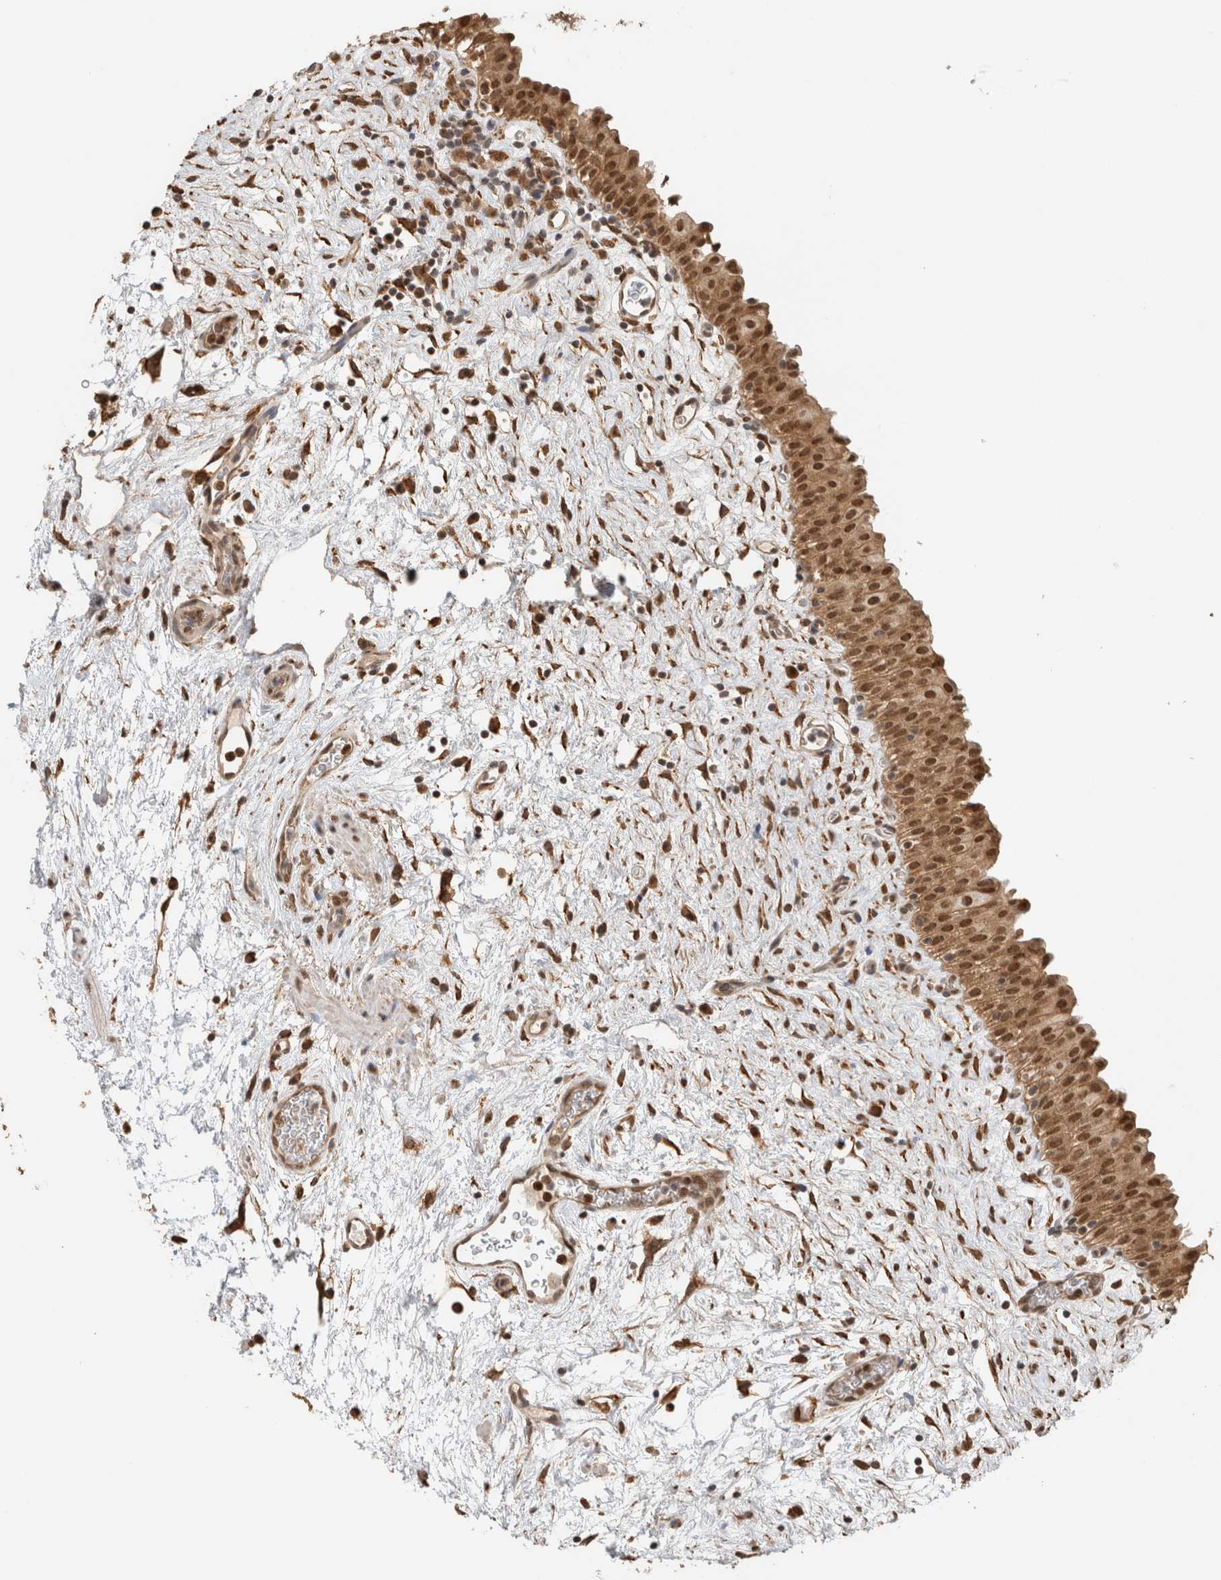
{"staining": {"intensity": "moderate", "quantity": ">75%", "location": "cytoplasmic/membranous,nuclear"}, "tissue": "urinary bladder", "cell_type": "Urothelial cells", "image_type": "normal", "snomed": [{"axis": "morphology", "description": "Normal tissue, NOS"}, {"axis": "topography", "description": "Urinary bladder"}], "caption": "Unremarkable urinary bladder was stained to show a protein in brown. There is medium levels of moderate cytoplasmic/membranous,nuclear positivity in about >75% of urothelial cells.", "gene": "C1orf21", "patient": {"sex": "male", "age": 82}}